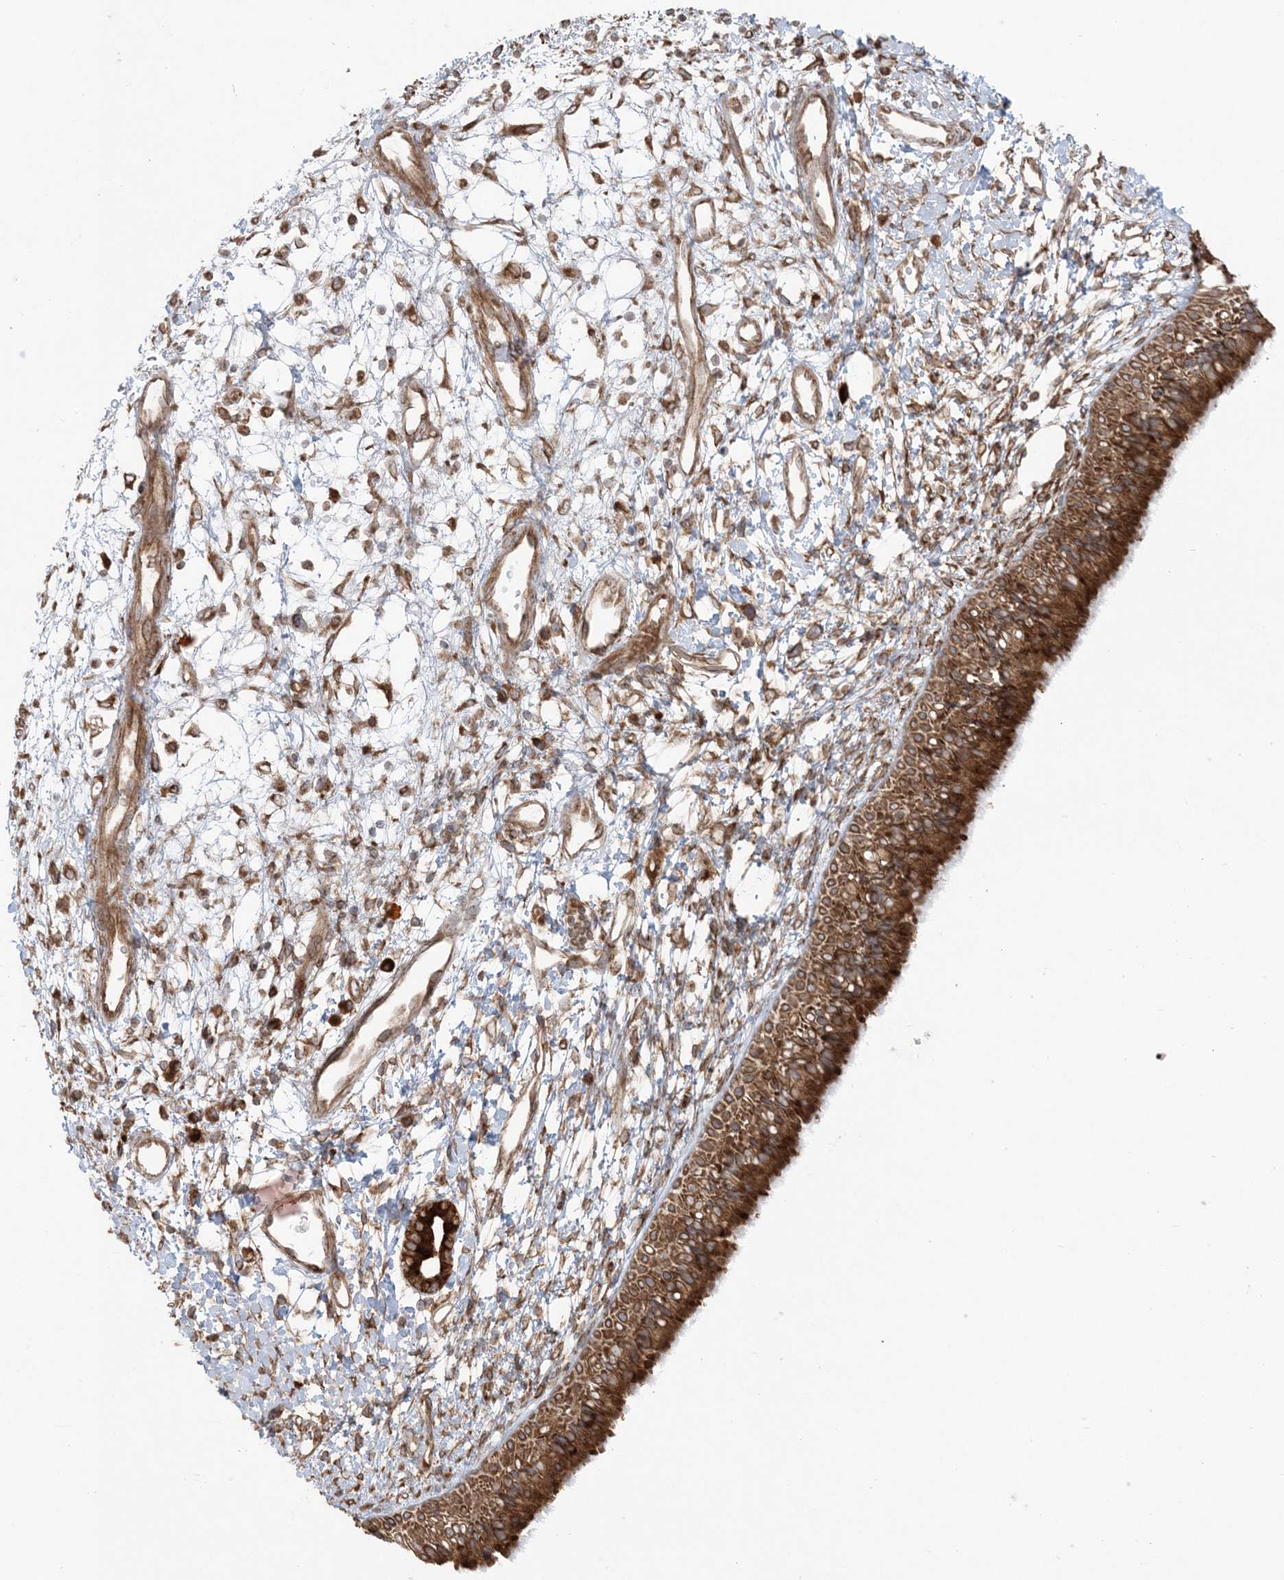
{"staining": {"intensity": "strong", "quantity": ">75%", "location": "cytoplasmic/membranous"}, "tissue": "nasopharynx", "cell_type": "Respiratory epithelial cells", "image_type": "normal", "snomed": [{"axis": "morphology", "description": "Normal tissue, NOS"}, {"axis": "topography", "description": "Nasopharynx"}], "caption": "Immunohistochemical staining of normal human nasopharynx shows >75% levels of strong cytoplasmic/membranous protein positivity in approximately >75% of respiratory epithelial cells.", "gene": "UBXN4", "patient": {"sex": "male", "age": 22}}